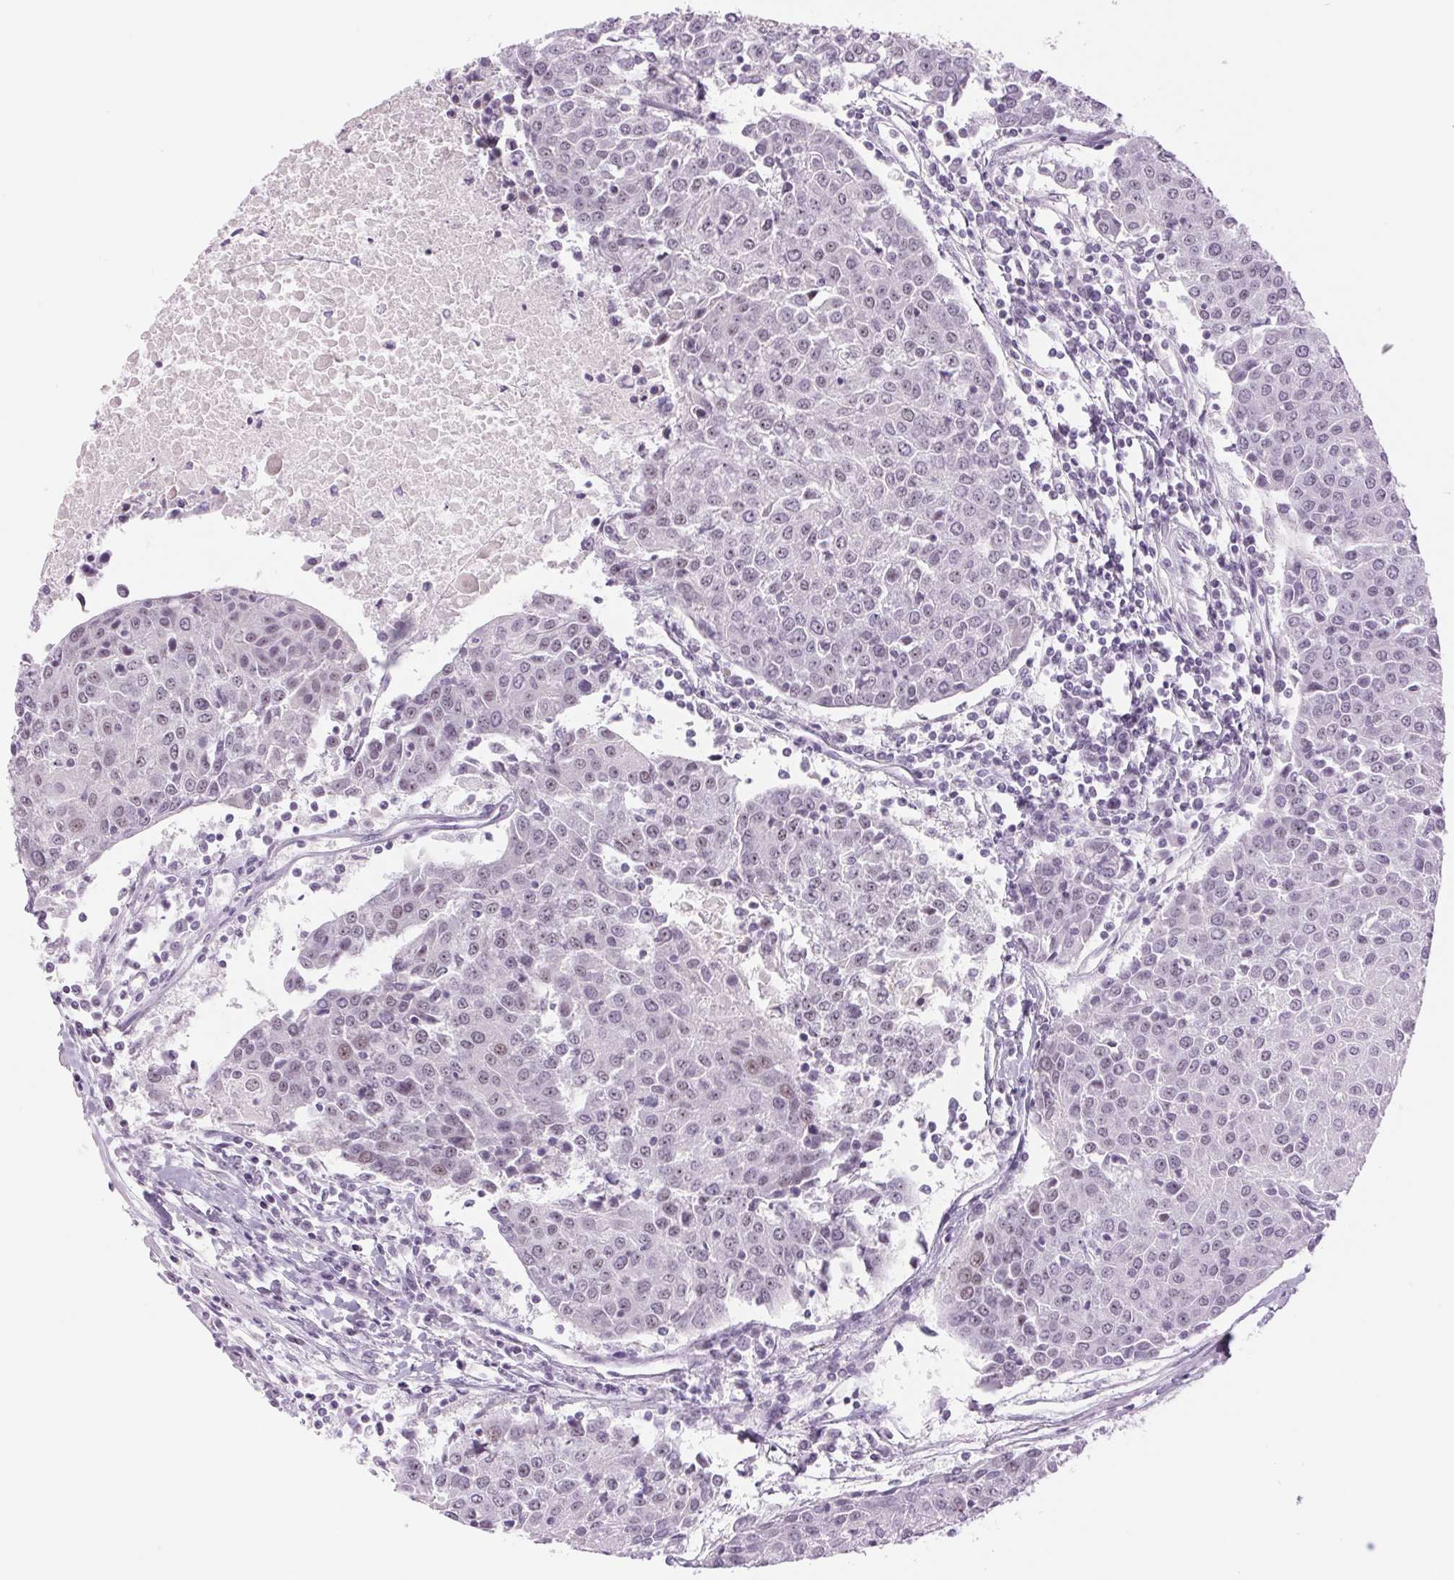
{"staining": {"intensity": "negative", "quantity": "none", "location": "none"}, "tissue": "urothelial cancer", "cell_type": "Tumor cells", "image_type": "cancer", "snomed": [{"axis": "morphology", "description": "Urothelial carcinoma, High grade"}, {"axis": "topography", "description": "Urinary bladder"}], "caption": "The micrograph exhibits no staining of tumor cells in high-grade urothelial carcinoma. (DAB immunohistochemistry (IHC), high magnification).", "gene": "ZC3H14", "patient": {"sex": "female", "age": 85}}